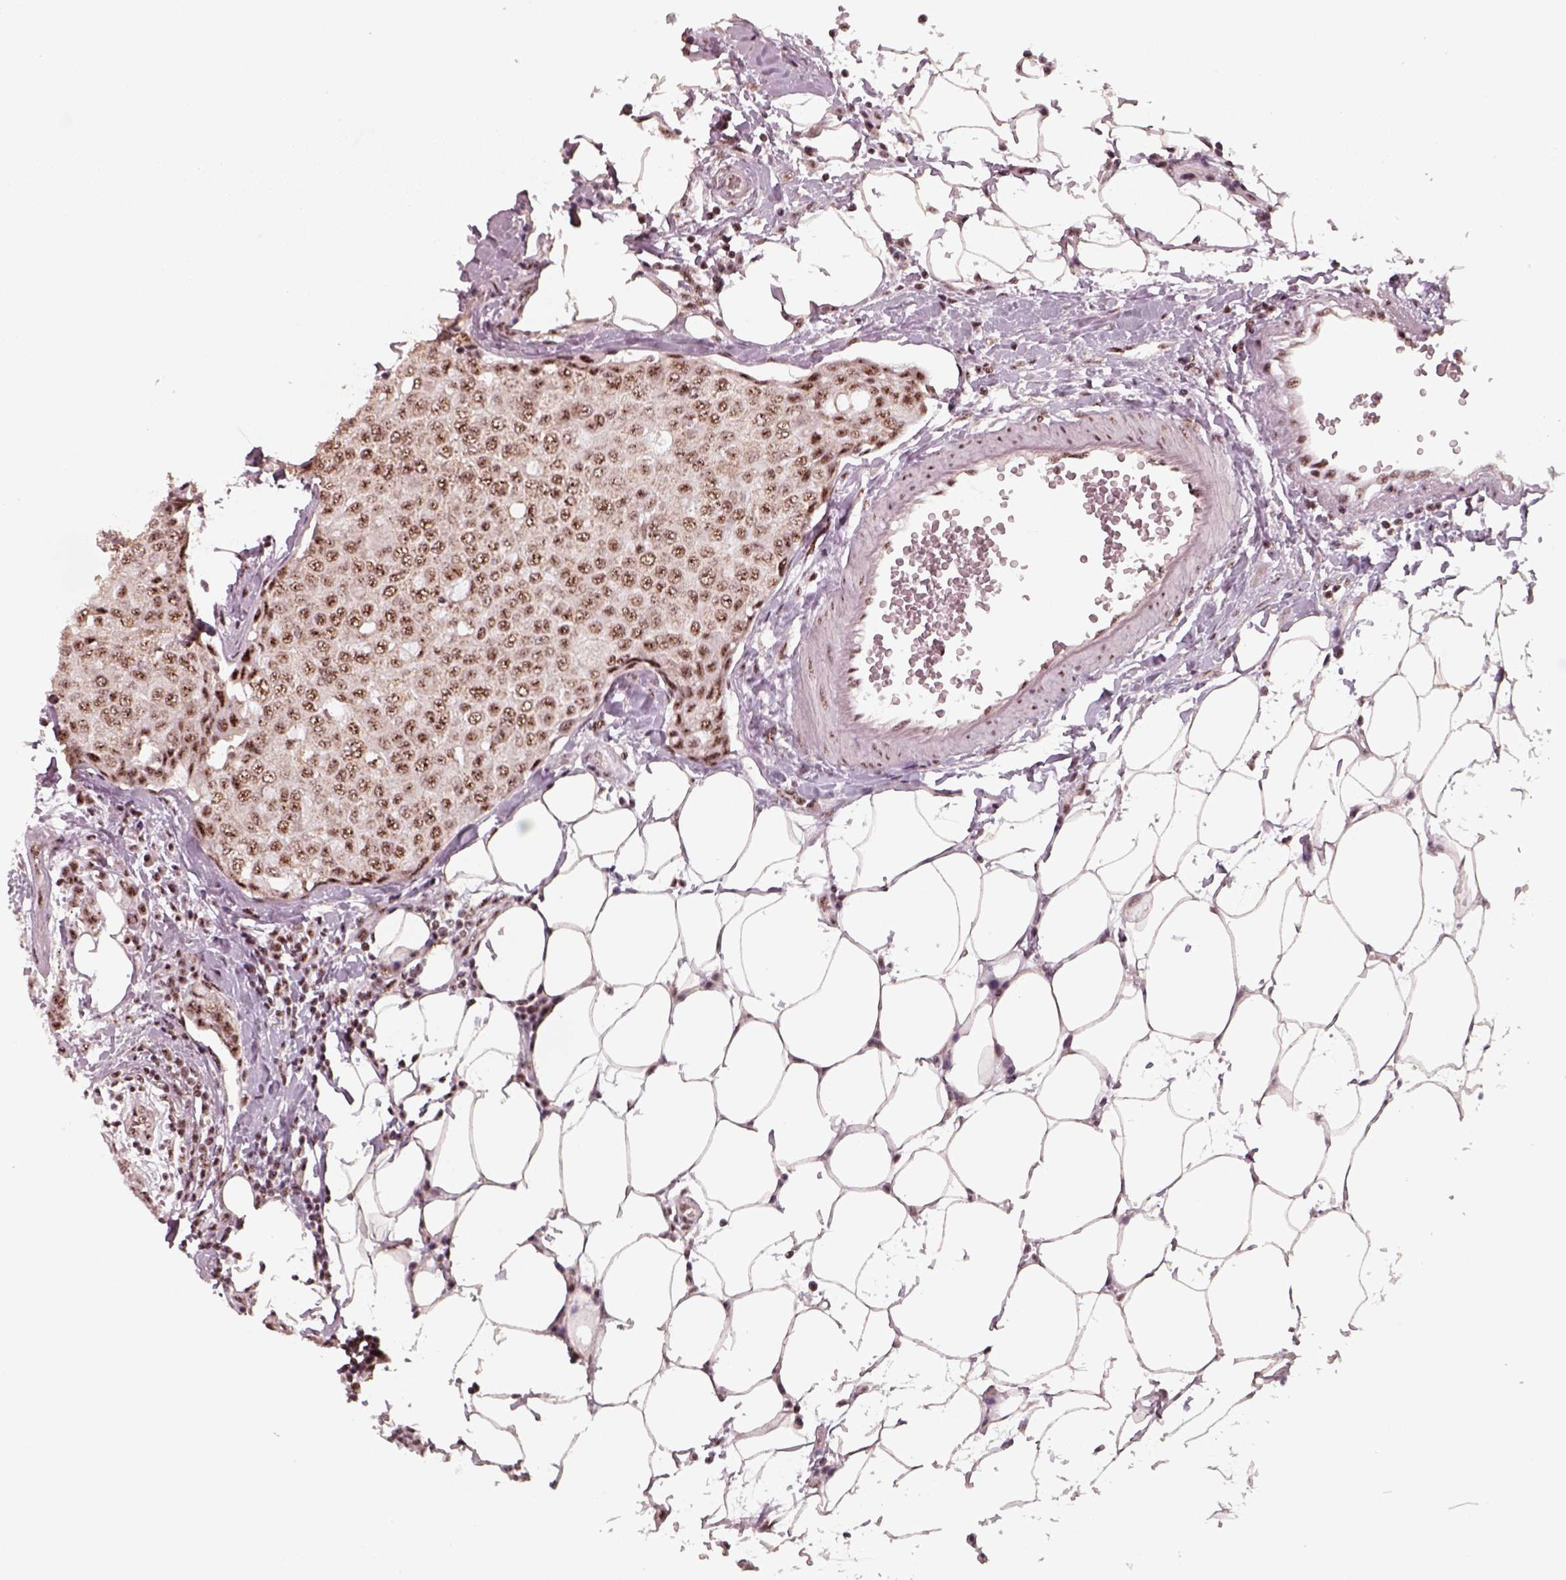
{"staining": {"intensity": "moderate", "quantity": ">75%", "location": "nuclear"}, "tissue": "breast cancer", "cell_type": "Tumor cells", "image_type": "cancer", "snomed": [{"axis": "morphology", "description": "Duct carcinoma"}, {"axis": "topography", "description": "Breast"}], "caption": "Immunohistochemical staining of breast cancer (infiltrating ductal carcinoma) exhibits moderate nuclear protein positivity in about >75% of tumor cells.", "gene": "ATXN7L3", "patient": {"sex": "female", "age": 27}}